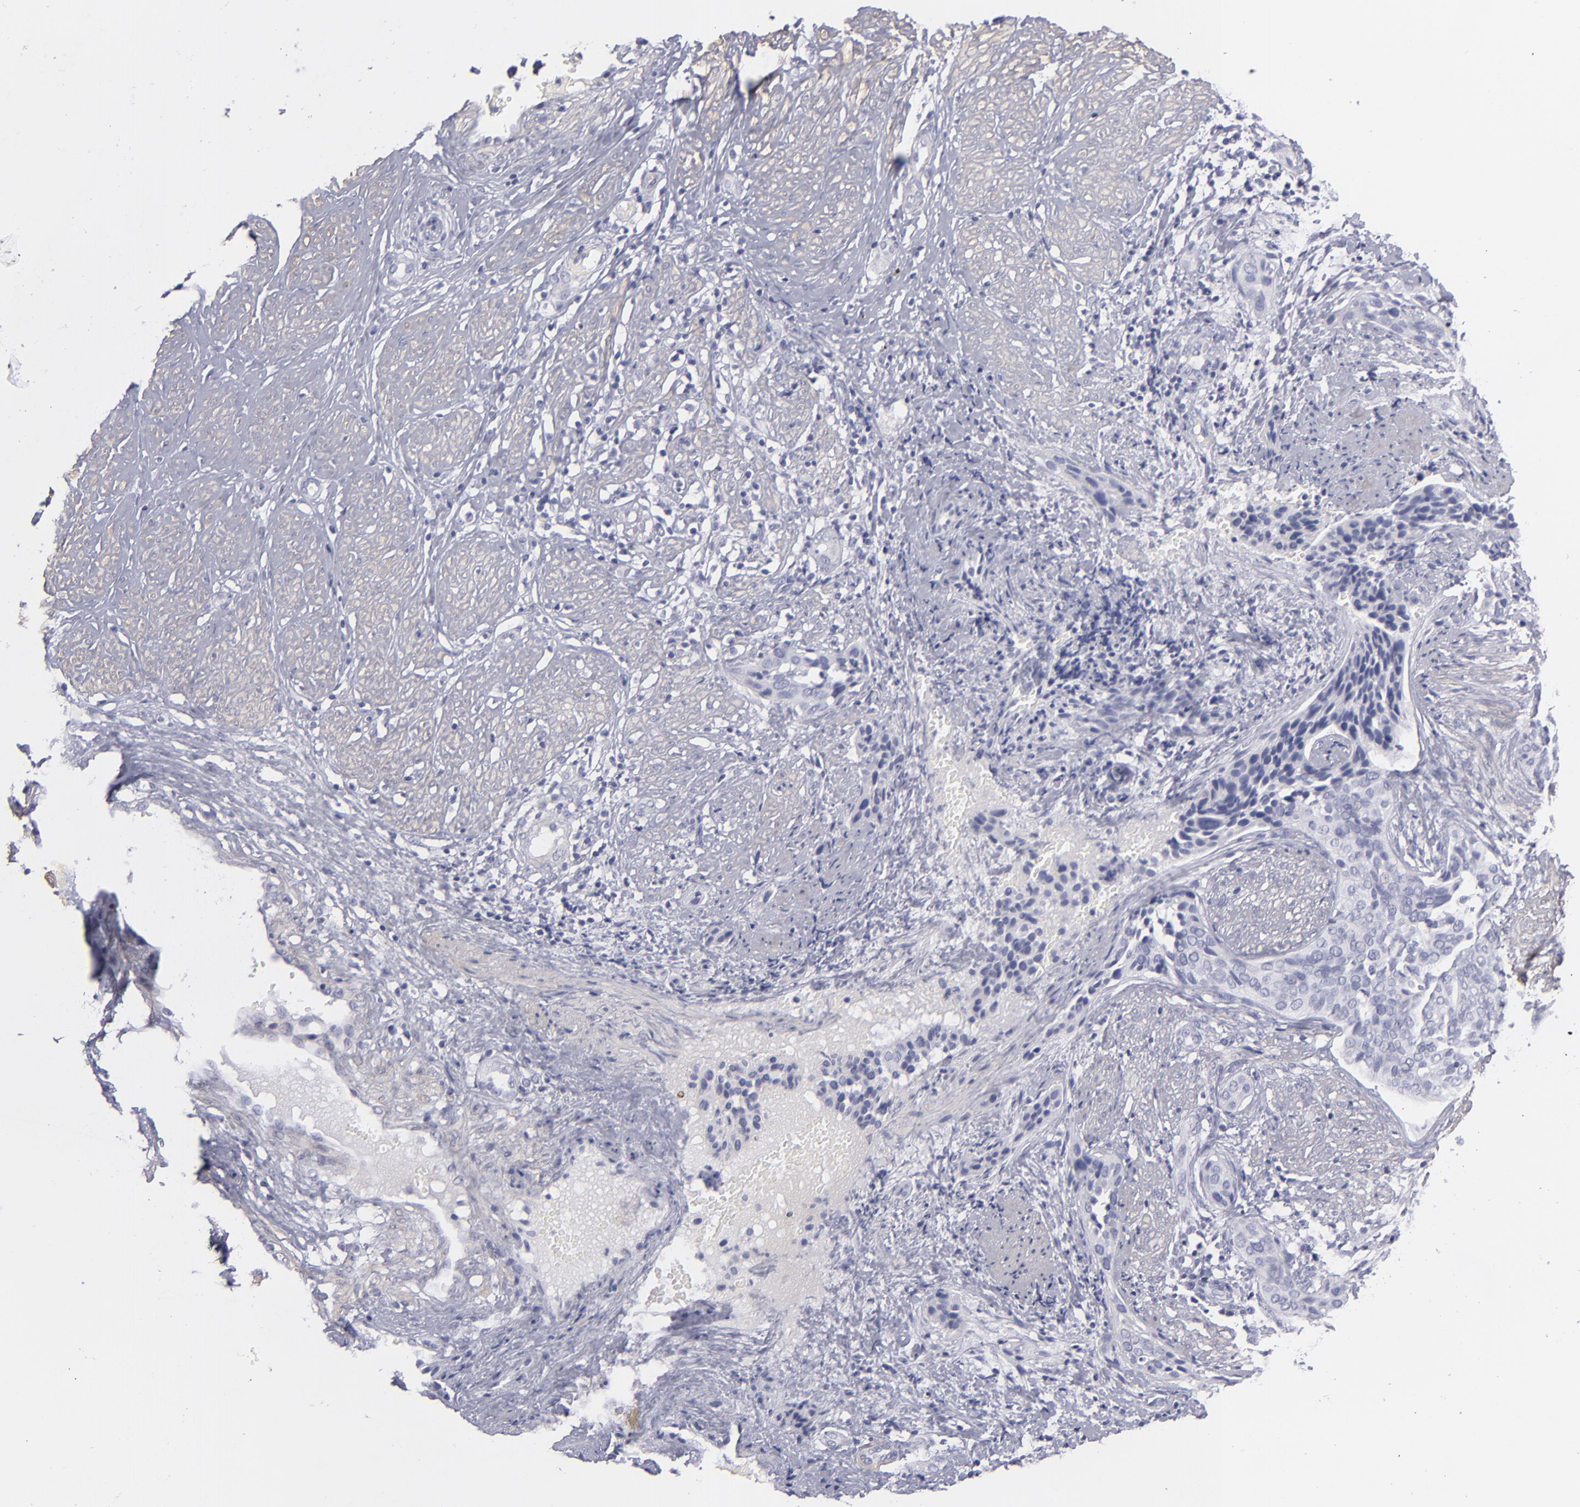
{"staining": {"intensity": "negative", "quantity": "none", "location": "none"}, "tissue": "cervical cancer", "cell_type": "Tumor cells", "image_type": "cancer", "snomed": [{"axis": "morphology", "description": "Squamous cell carcinoma, NOS"}, {"axis": "topography", "description": "Cervix"}], "caption": "Immunohistochemical staining of cervical squamous cell carcinoma displays no significant expression in tumor cells.", "gene": "MYH11", "patient": {"sex": "female", "age": 31}}